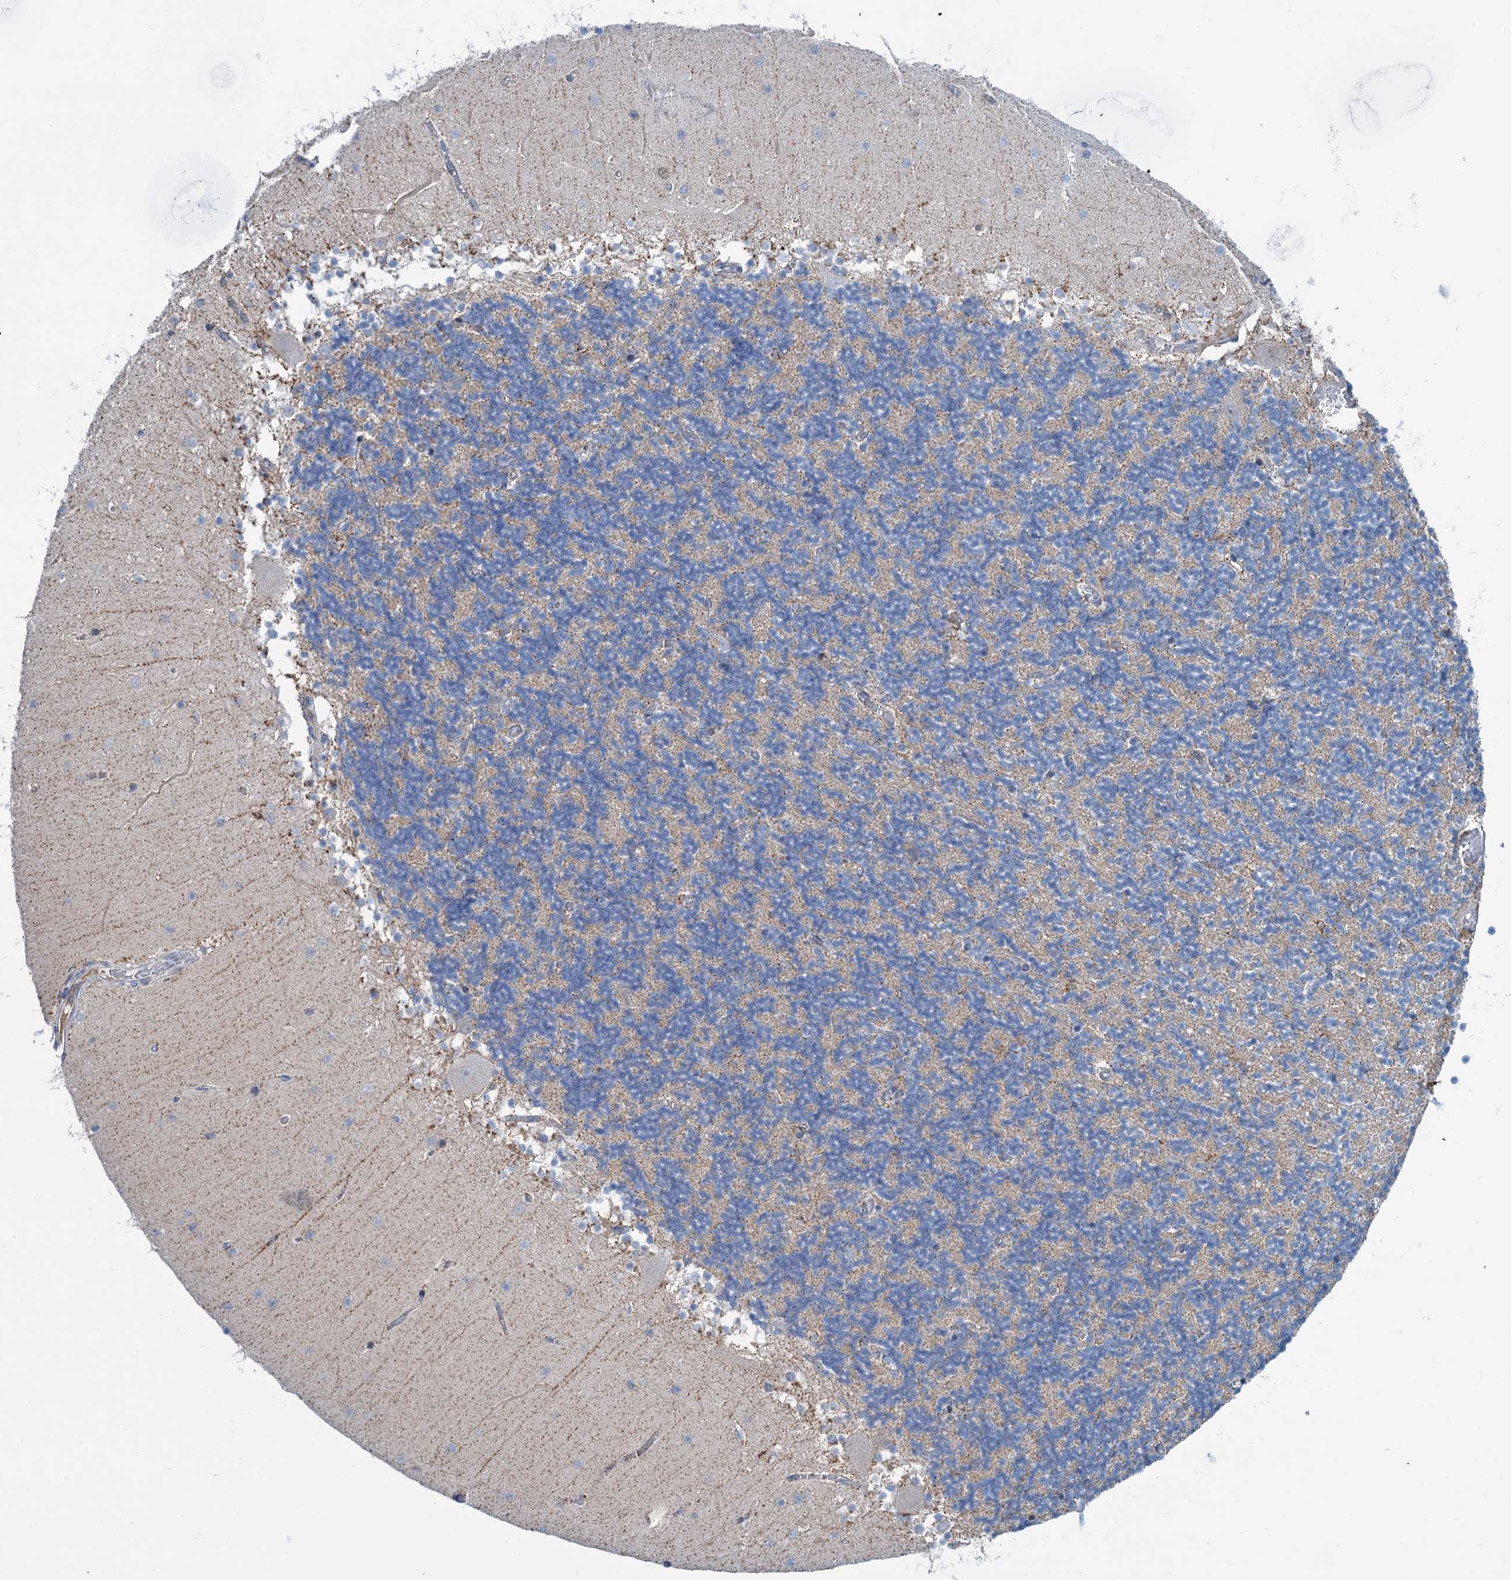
{"staining": {"intensity": "negative", "quantity": "none", "location": "none"}, "tissue": "cerebellum", "cell_type": "Cells in granular layer", "image_type": "normal", "snomed": [{"axis": "morphology", "description": "Normal tissue, NOS"}, {"axis": "topography", "description": "Cerebellum"}], "caption": "Immunohistochemistry (IHC) of unremarkable human cerebellum shows no staining in cells in granular layer. (Immunohistochemistry, brightfield microscopy, high magnification).", "gene": "LPIN1", "patient": {"sex": "female", "age": 28}}